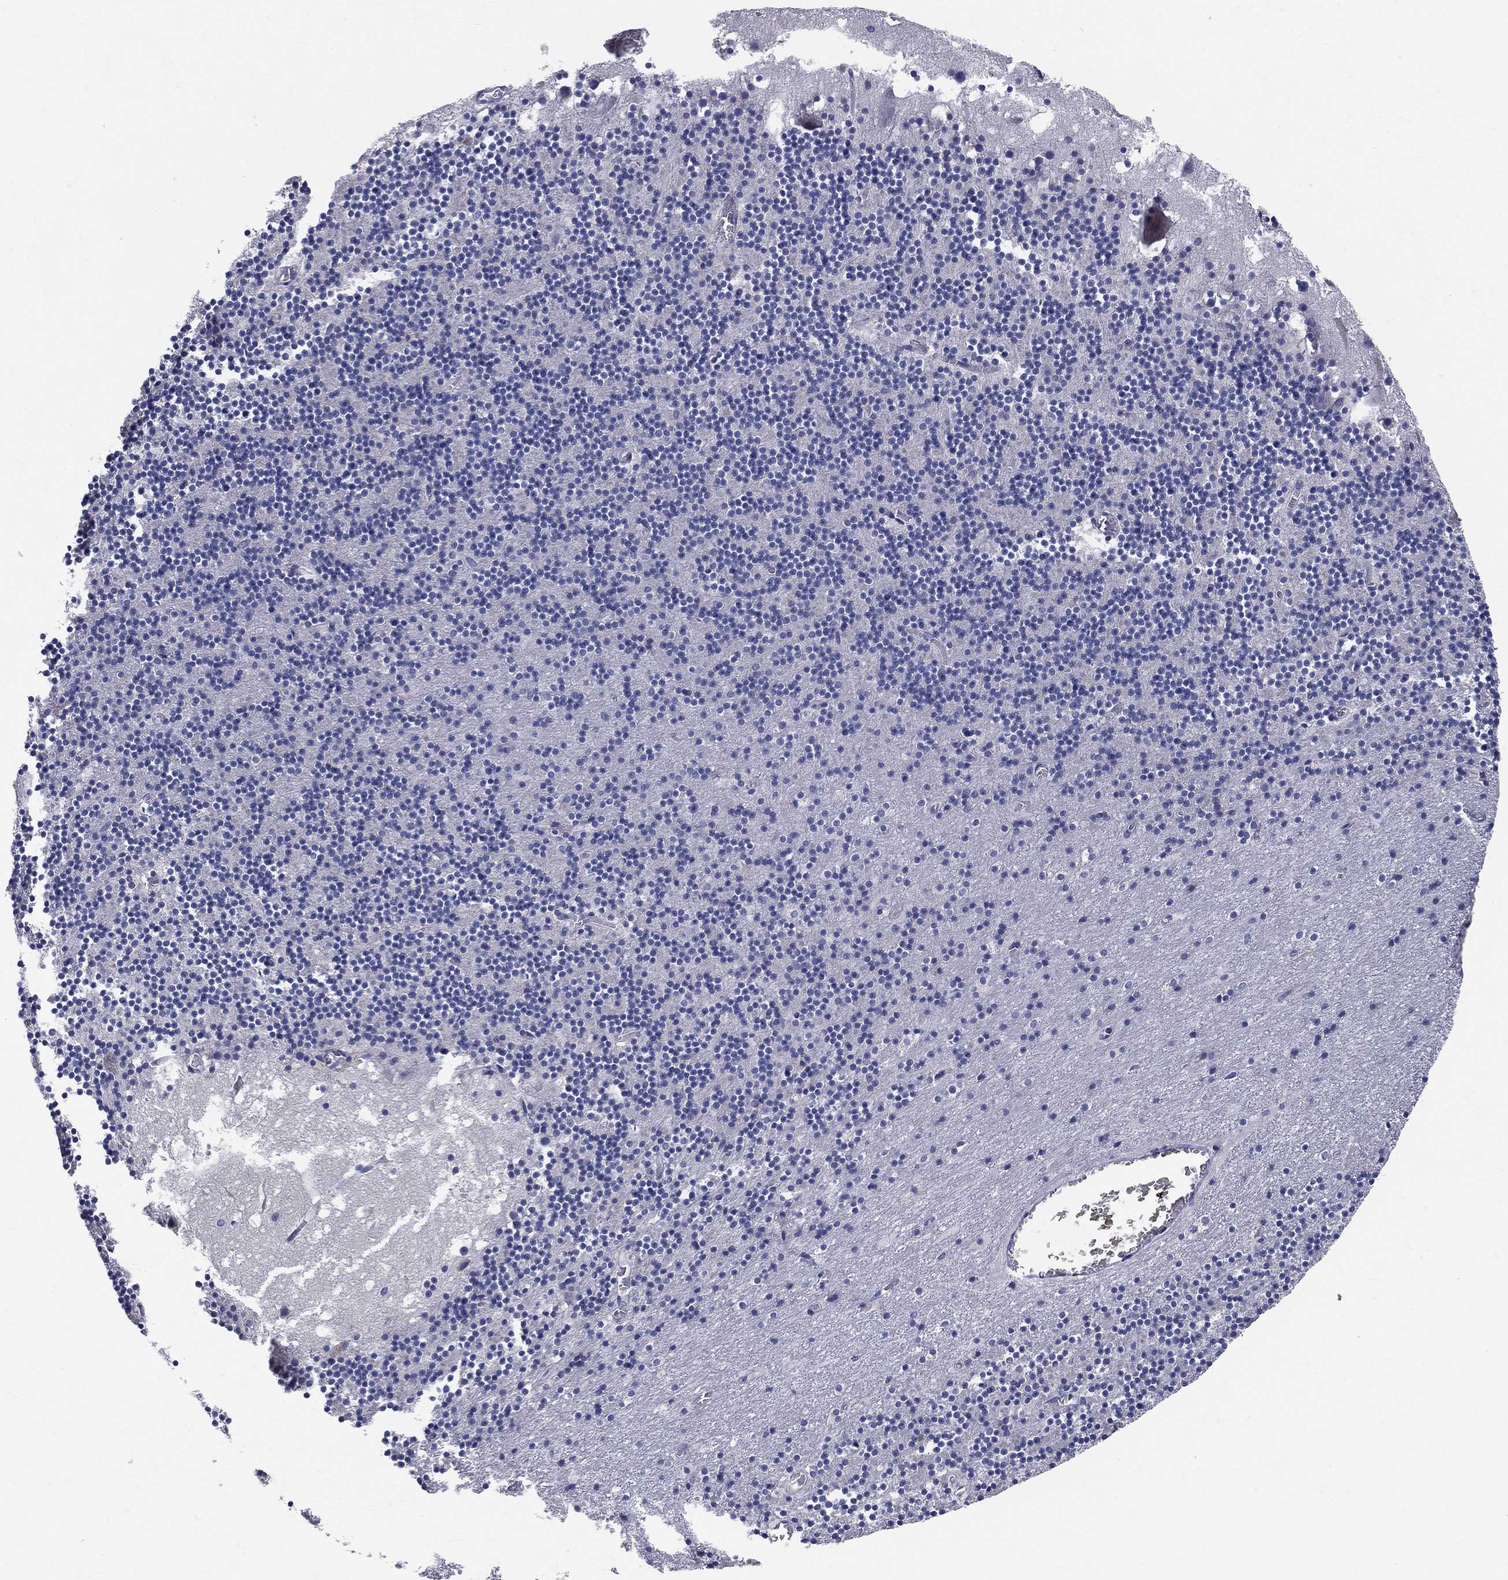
{"staining": {"intensity": "negative", "quantity": "none", "location": "none"}, "tissue": "cerebellum", "cell_type": "Cells in granular layer", "image_type": "normal", "snomed": [{"axis": "morphology", "description": "Normal tissue, NOS"}, {"axis": "topography", "description": "Cerebellum"}], "caption": "Immunohistochemistry (IHC) of normal human cerebellum reveals no staining in cells in granular layer.", "gene": "POMZP3", "patient": {"sex": "male", "age": 37}}